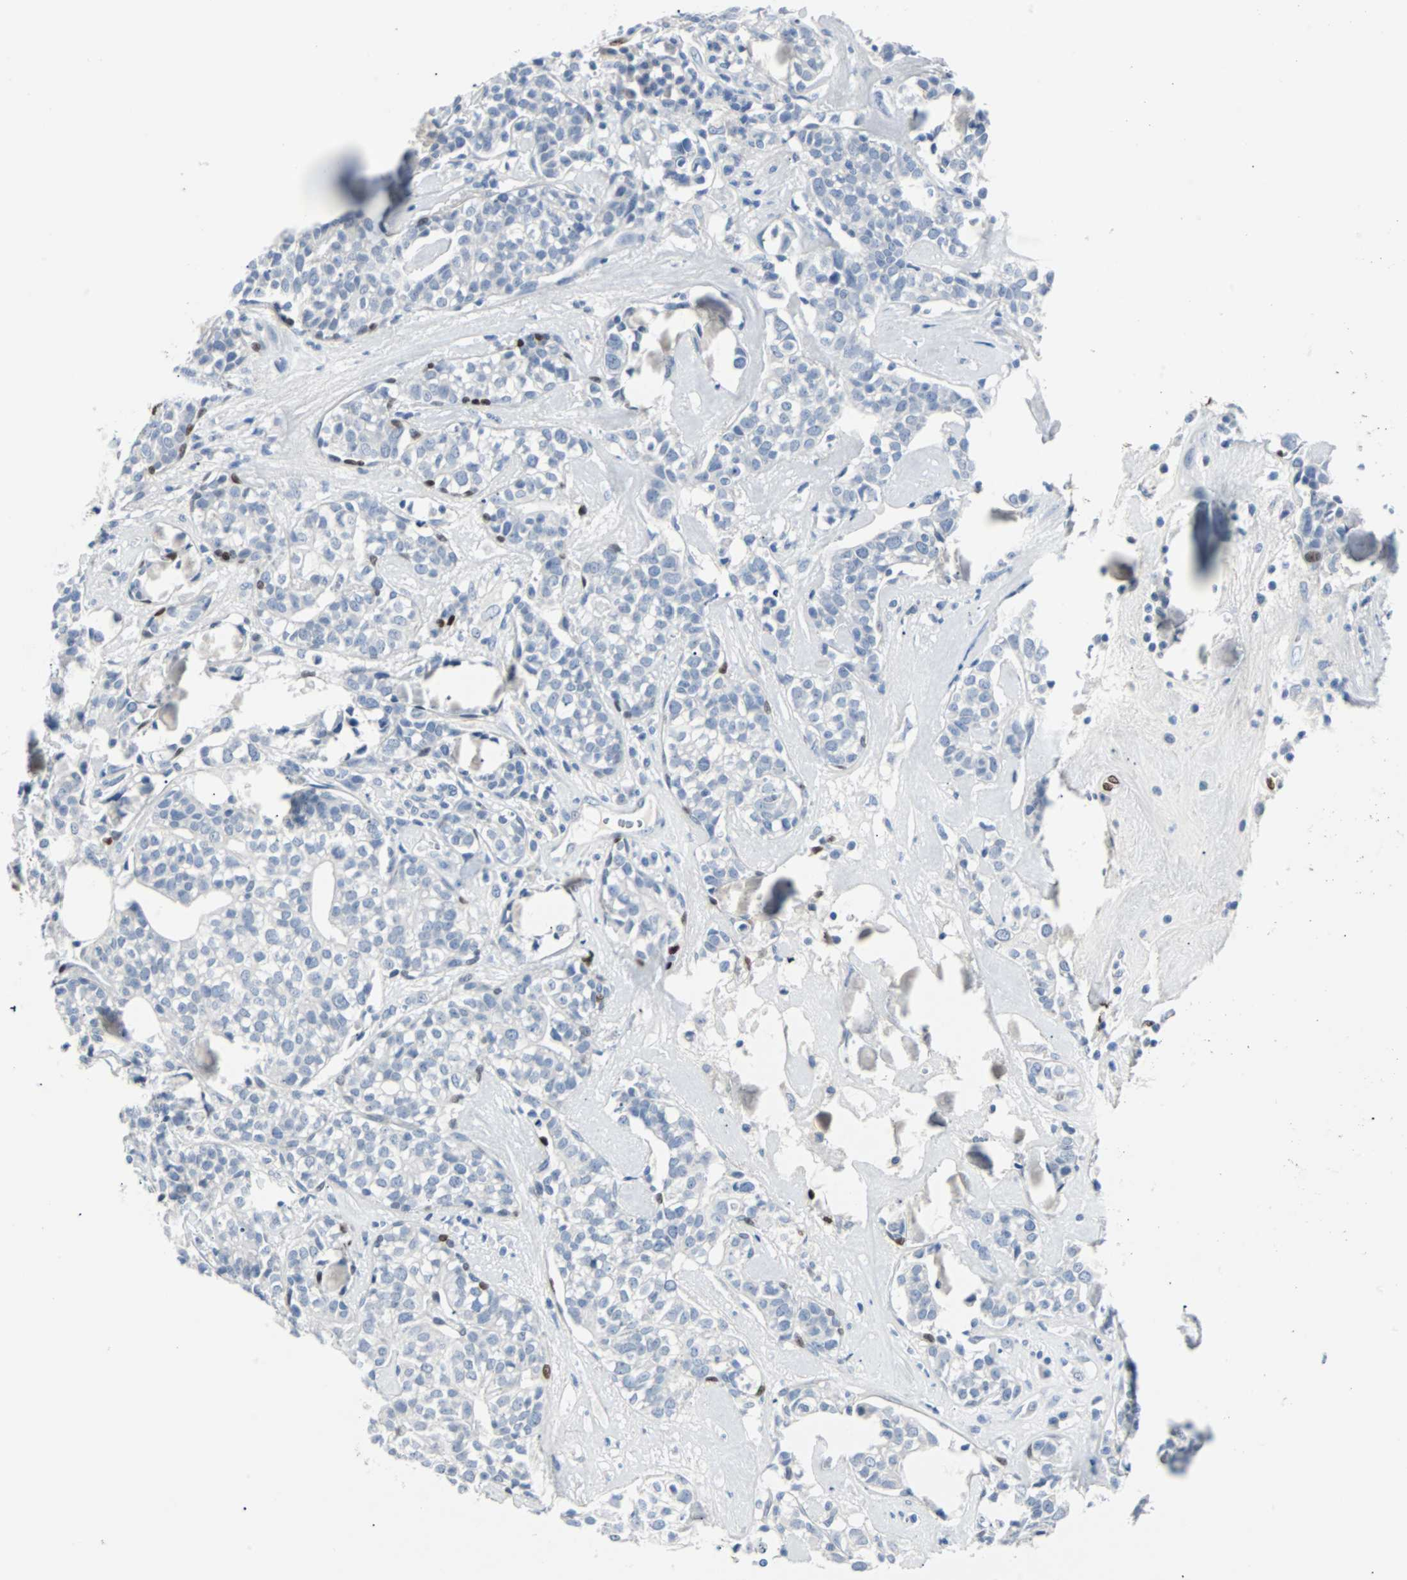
{"staining": {"intensity": "negative", "quantity": "none", "location": "none"}, "tissue": "head and neck cancer", "cell_type": "Tumor cells", "image_type": "cancer", "snomed": [{"axis": "morphology", "description": "Adenocarcinoma, NOS"}, {"axis": "topography", "description": "Salivary gland"}, {"axis": "topography", "description": "Head-Neck"}], "caption": "Histopathology image shows no protein expression in tumor cells of head and neck adenocarcinoma tissue.", "gene": "IL33", "patient": {"sex": "female", "age": 65}}